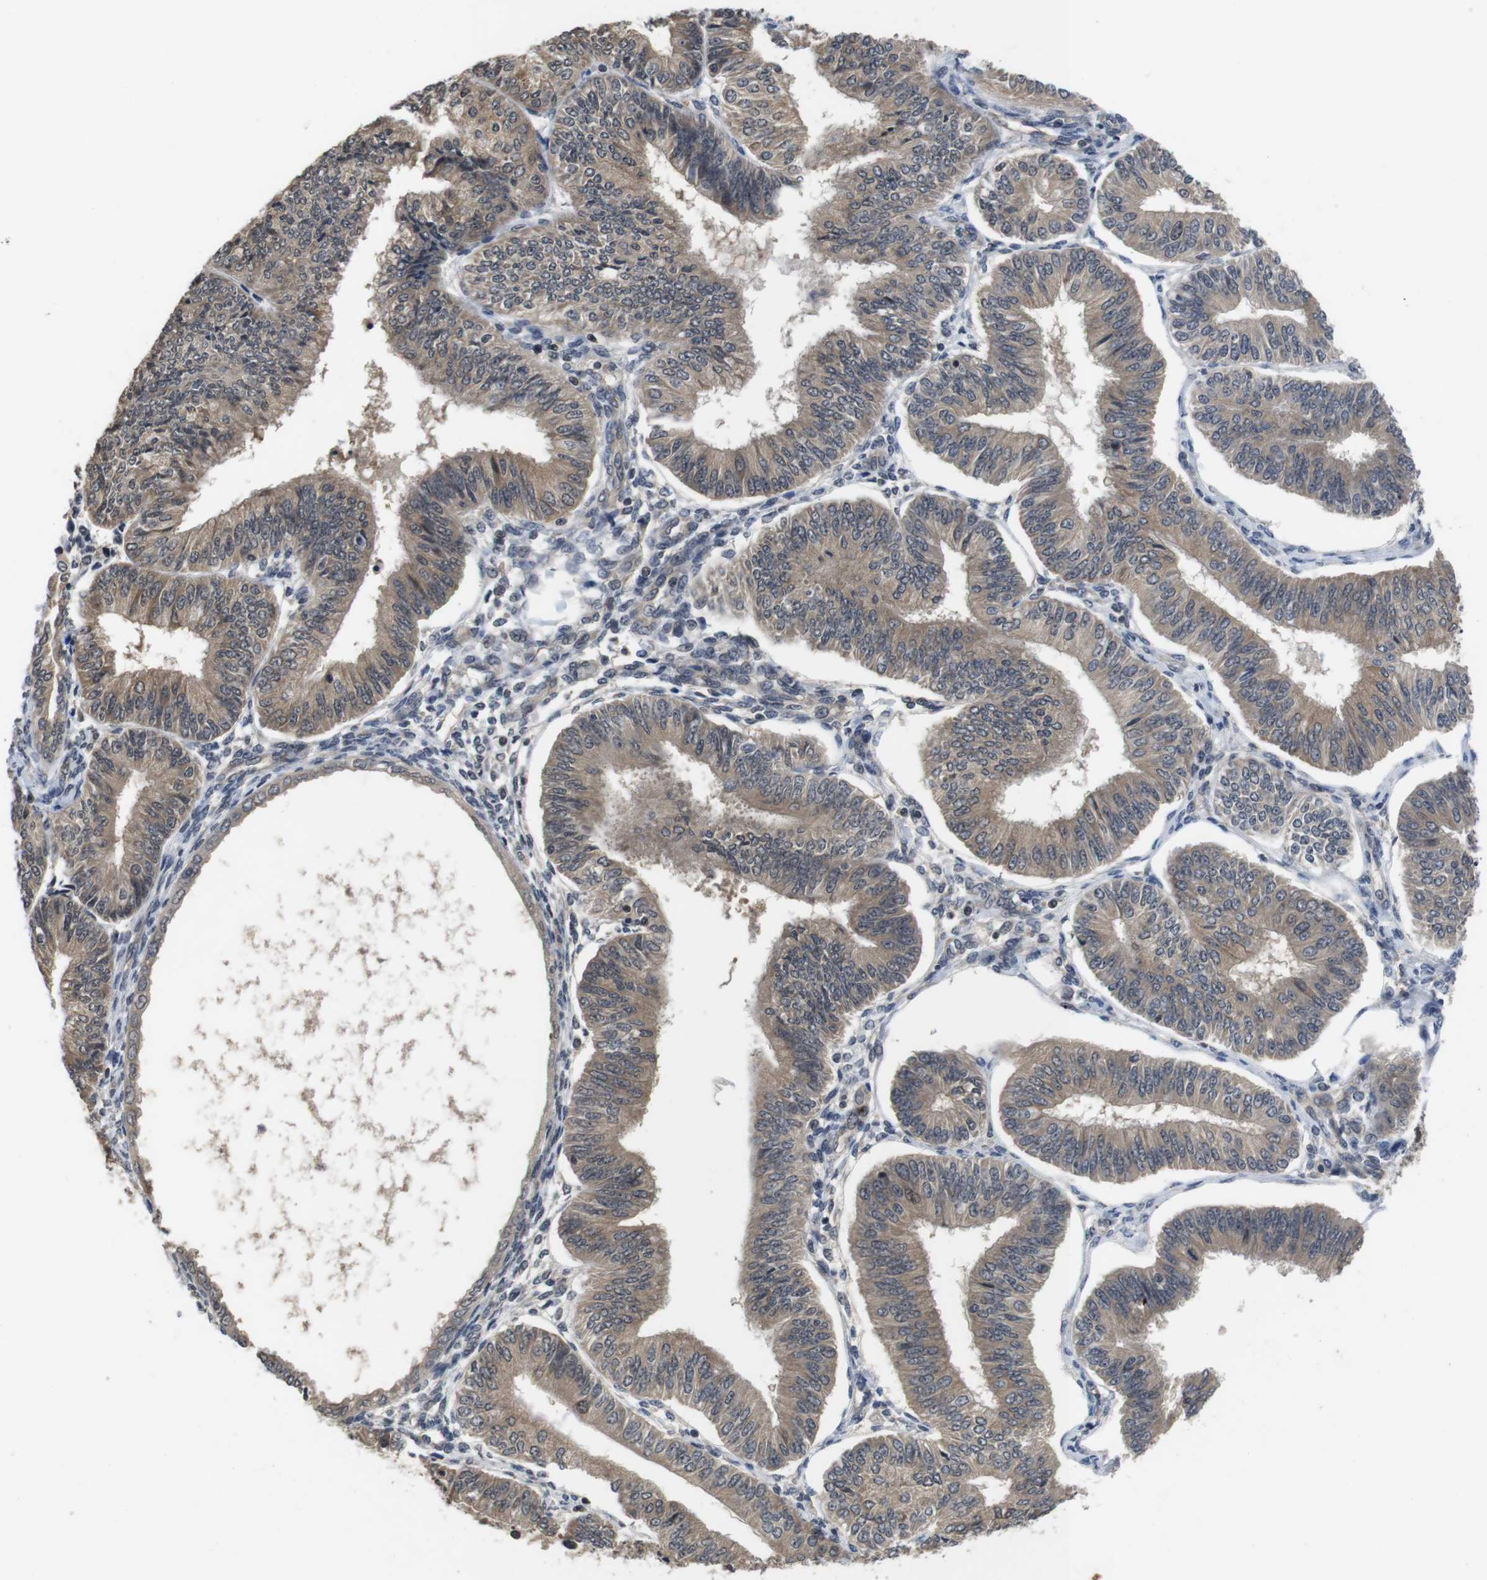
{"staining": {"intensity": "moderate", "quantity": ">75%", "location": "cytoplasmic/membranous"}, "tissue": "endometrial cancer", "cell_type": "Tumor cells", "image_type": "cancer", "snomed": [{"axis": "morphology", "description": "Adenocarcinoma, NOS"}, {"axis": "topography", "description": "Endometrium"}], "caption": "Immunohistochemical staining of human endometrial adenocarcinoma exhibits medium levels of moderate cytoplasmic/membranous staining in approximately >75% of tumor cells.", "gene": "FADD", "patient": {"sex": "female", "age": 58}}